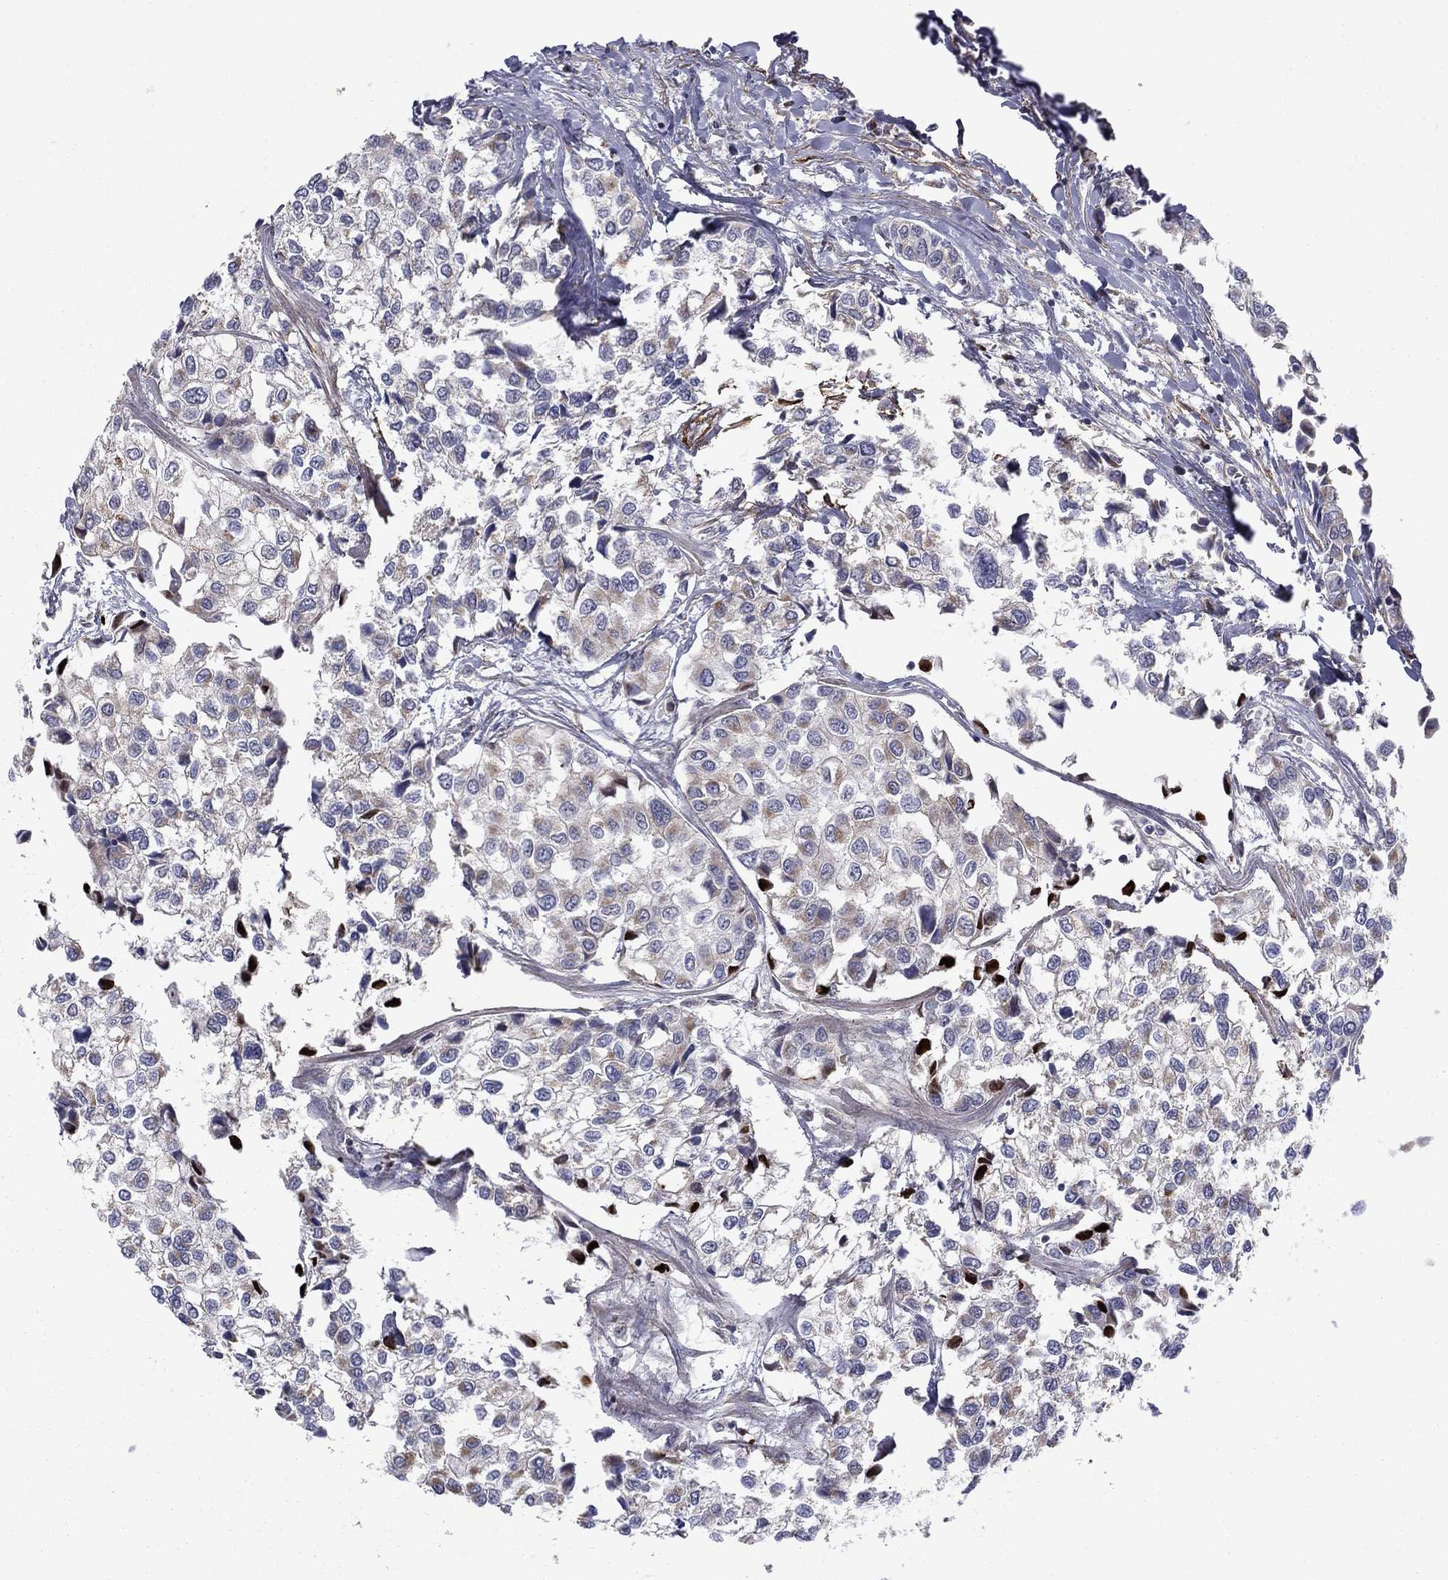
{"staining": {"intensity": "weak", "quantity": "<25%", "location": "cytoplasmic/membranous"}, "tissue": "urothelial cancer", "cell_type": "Tumor cells", "image_type": "cancer", "snomed": [{"axis": "morphology", "description": "Urothelial carcinoma, High grade"}, {"axis": "topography", "description": "Urinary bladder"}], "caption": "Tumor cells show no significant protein positivity in urothelial carcinoma (high-grade).", "gene": "DOP1B", "patient": {"sex": "male", "age": 73}}